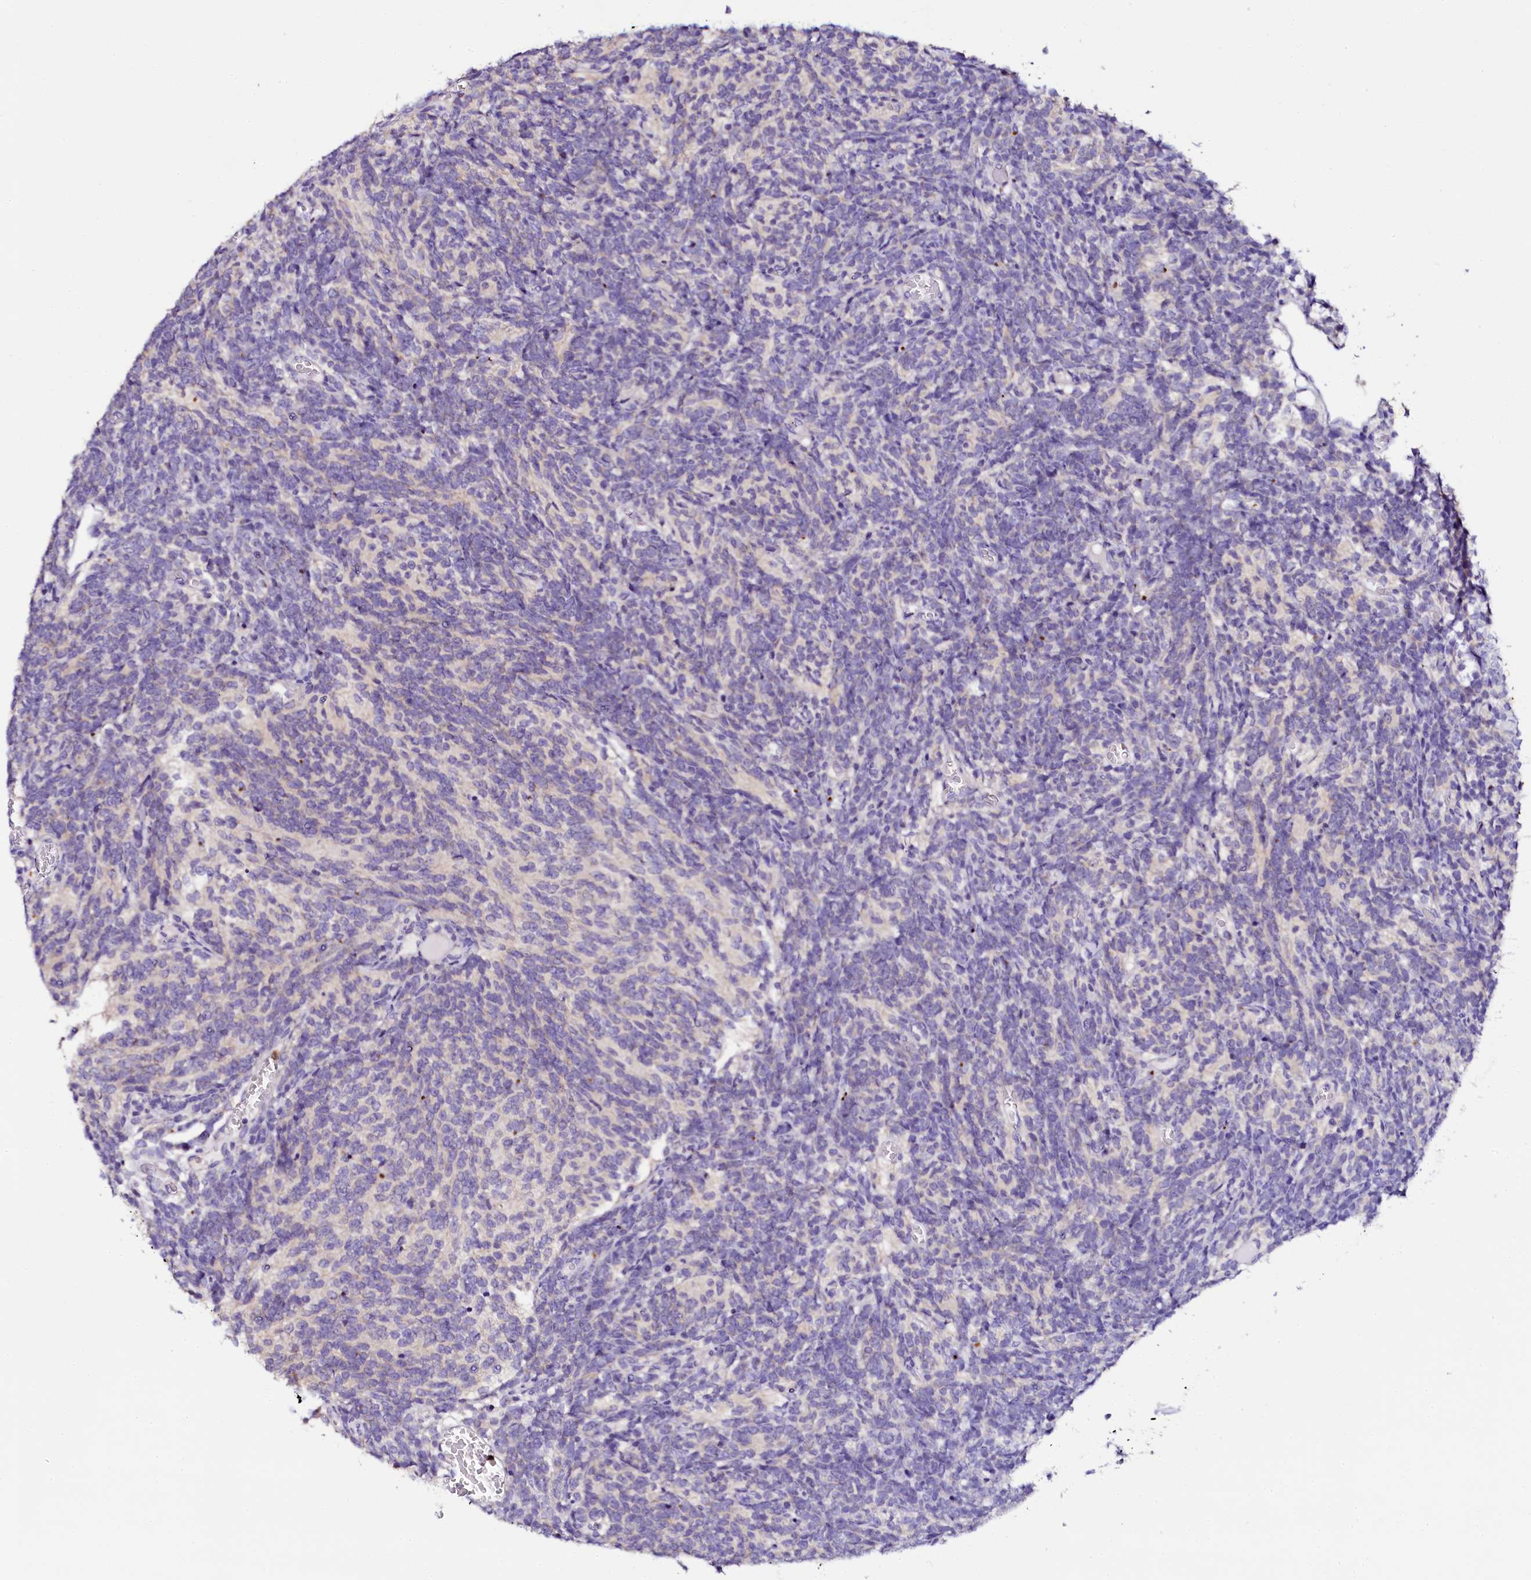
{"staining": {"intensity": "negative", "quantity": "none", "location": "none"}, "tissue": "glioma", "cell_type": "Tumor cells", "image_type": "cancer", "snomed": [{"axis": "morphology", "description": "Glioma, malignant, Low grade"}, {"axis": "topography", "description": "Brain"}], "caption": "Malignant glioma (low-grade) stained for a protein using immunohistochemistry (IHC) exhibits no positivity tumor cells.", "gene": "NAA16", "patient": {"sex": "female", "age": 1}}